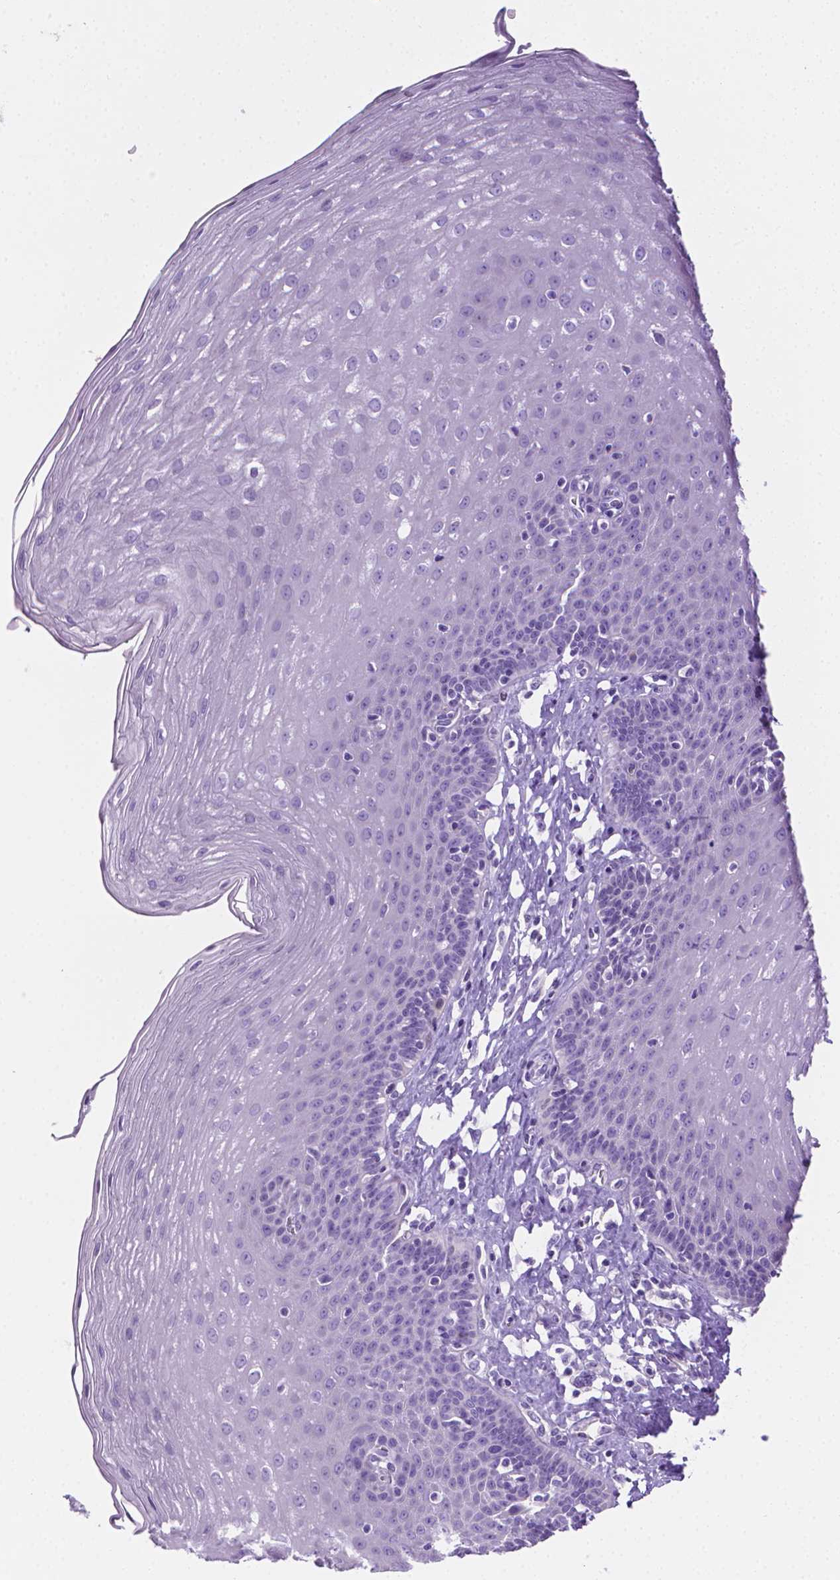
{"staining": {"intensity": "negative", "quantity": "none", "location": "none"}, "tissue": "esophagus", "cell_type": "Squamous epithelial cells", "image_type": "normal", "snomed": [{"axis": "morphology", "description": "Normal tissue, NOS"}, {"axis": "topography", "description": "Esophagus"}], "caption": "IHC micrograph of benign esophagus: esophagus stained with DAB (3,3'-diaminobenzidine) shows no significant protein positivity in squamous epithelial cells.", "gene": "PNMA2", "patient": {"sex": "female", "age": 81}}